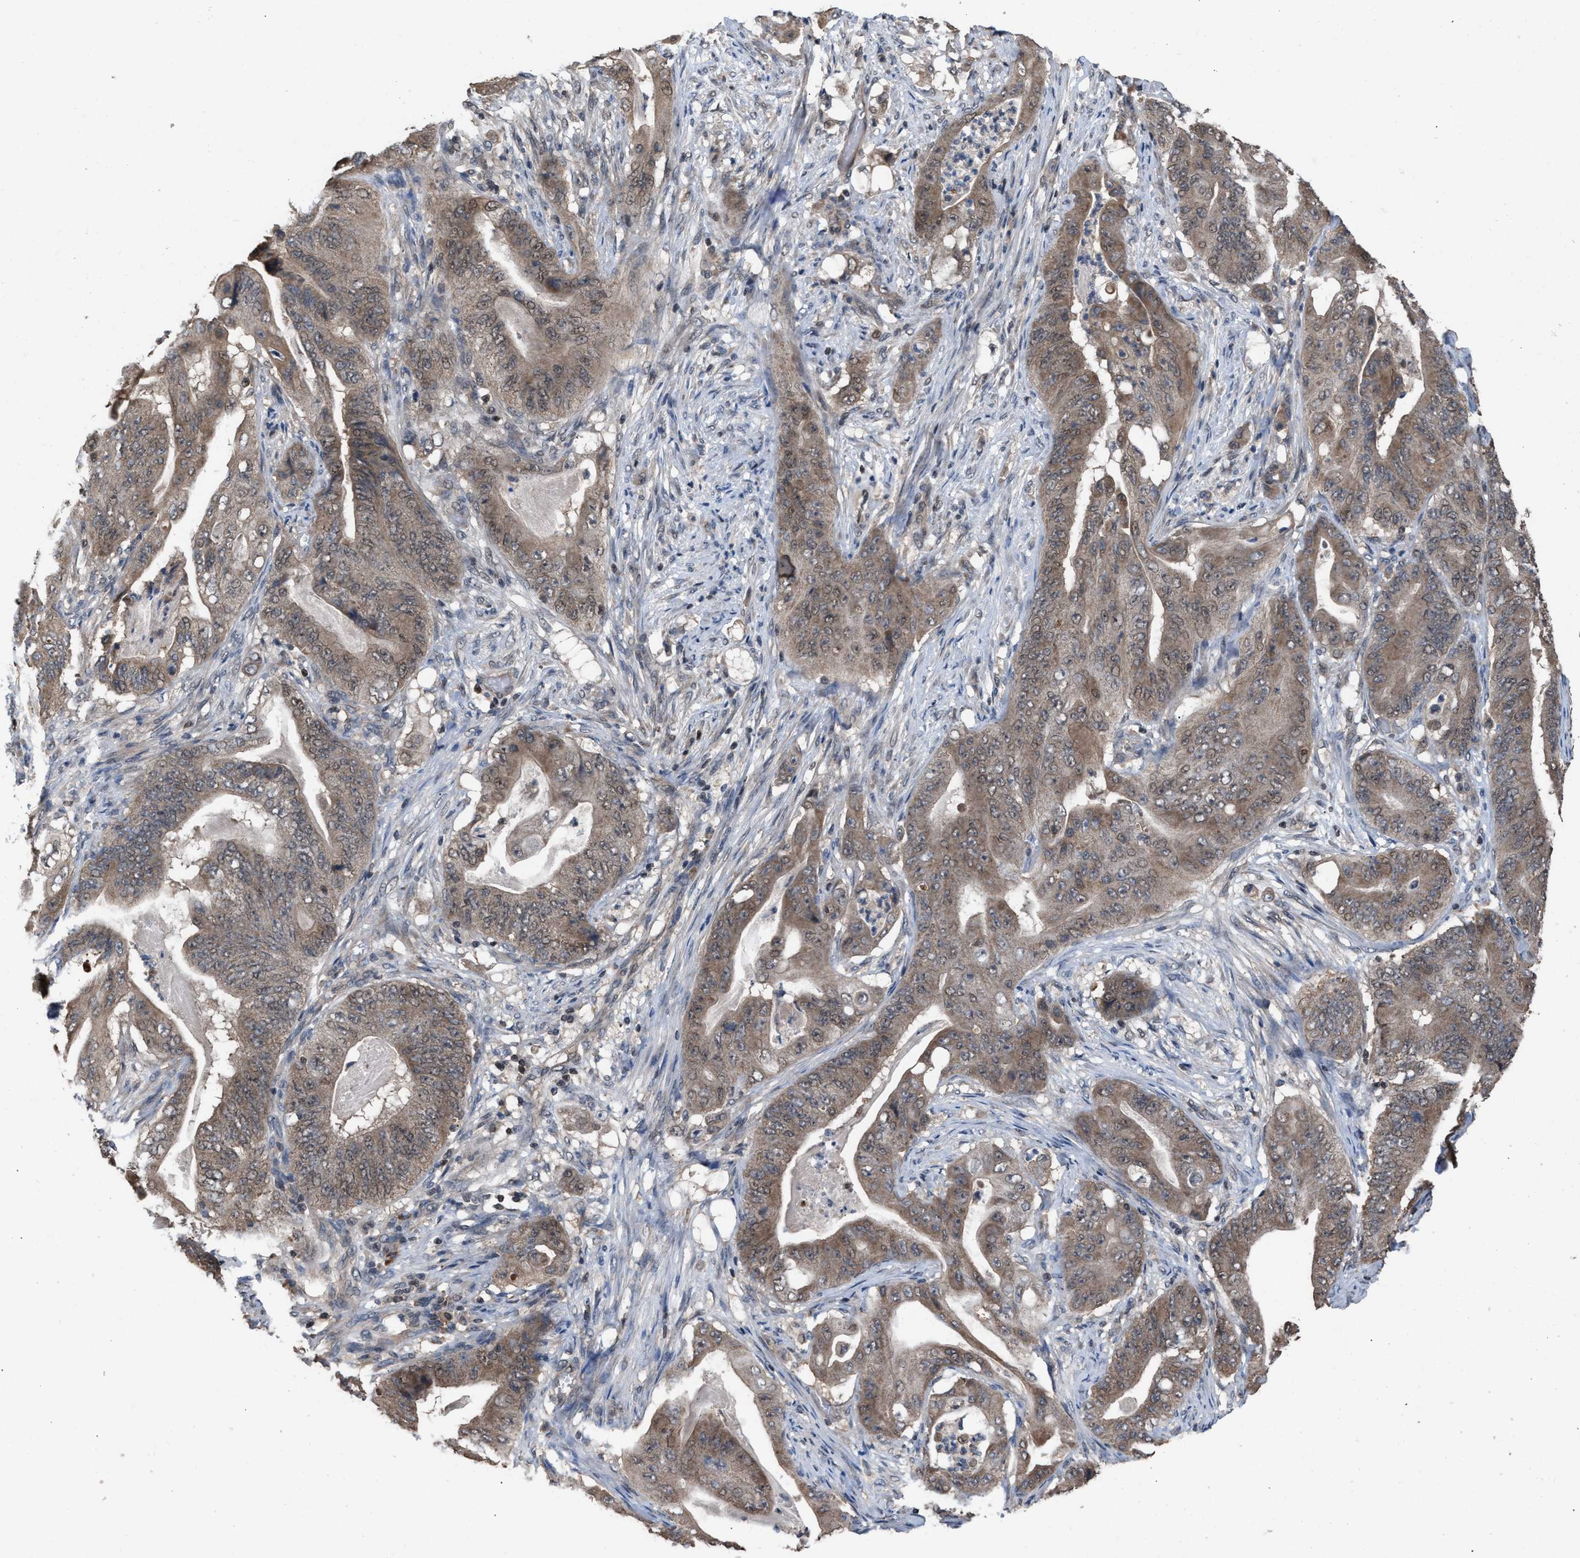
{"staining": {"intensity": "weak", "quantity": ">75%", "location": "cytoplasmic/membranous"}, "tissue": "stomach cancer", "cell_type": "Tumor cells", "image_type": "cancer", "snomed": [{"axis": "morphology", "description": "Adenocarcinoma, NOS"}, {"axis": "topography", "description": "Stomach"}], "caption": "Protein expression analysis of human stomach cancer (adenocarcinoma) reveals weak cytoplasmic/membranous staining in about >75% of tumor cells. Using DAB (3,3'-diaminobenzidine) (brown) and hematoxylin (blue) stains, captured at high magnification using brightfield microscopy.", "gene": "C9orf78", "patient": {"sex": "female", "age": 73}}